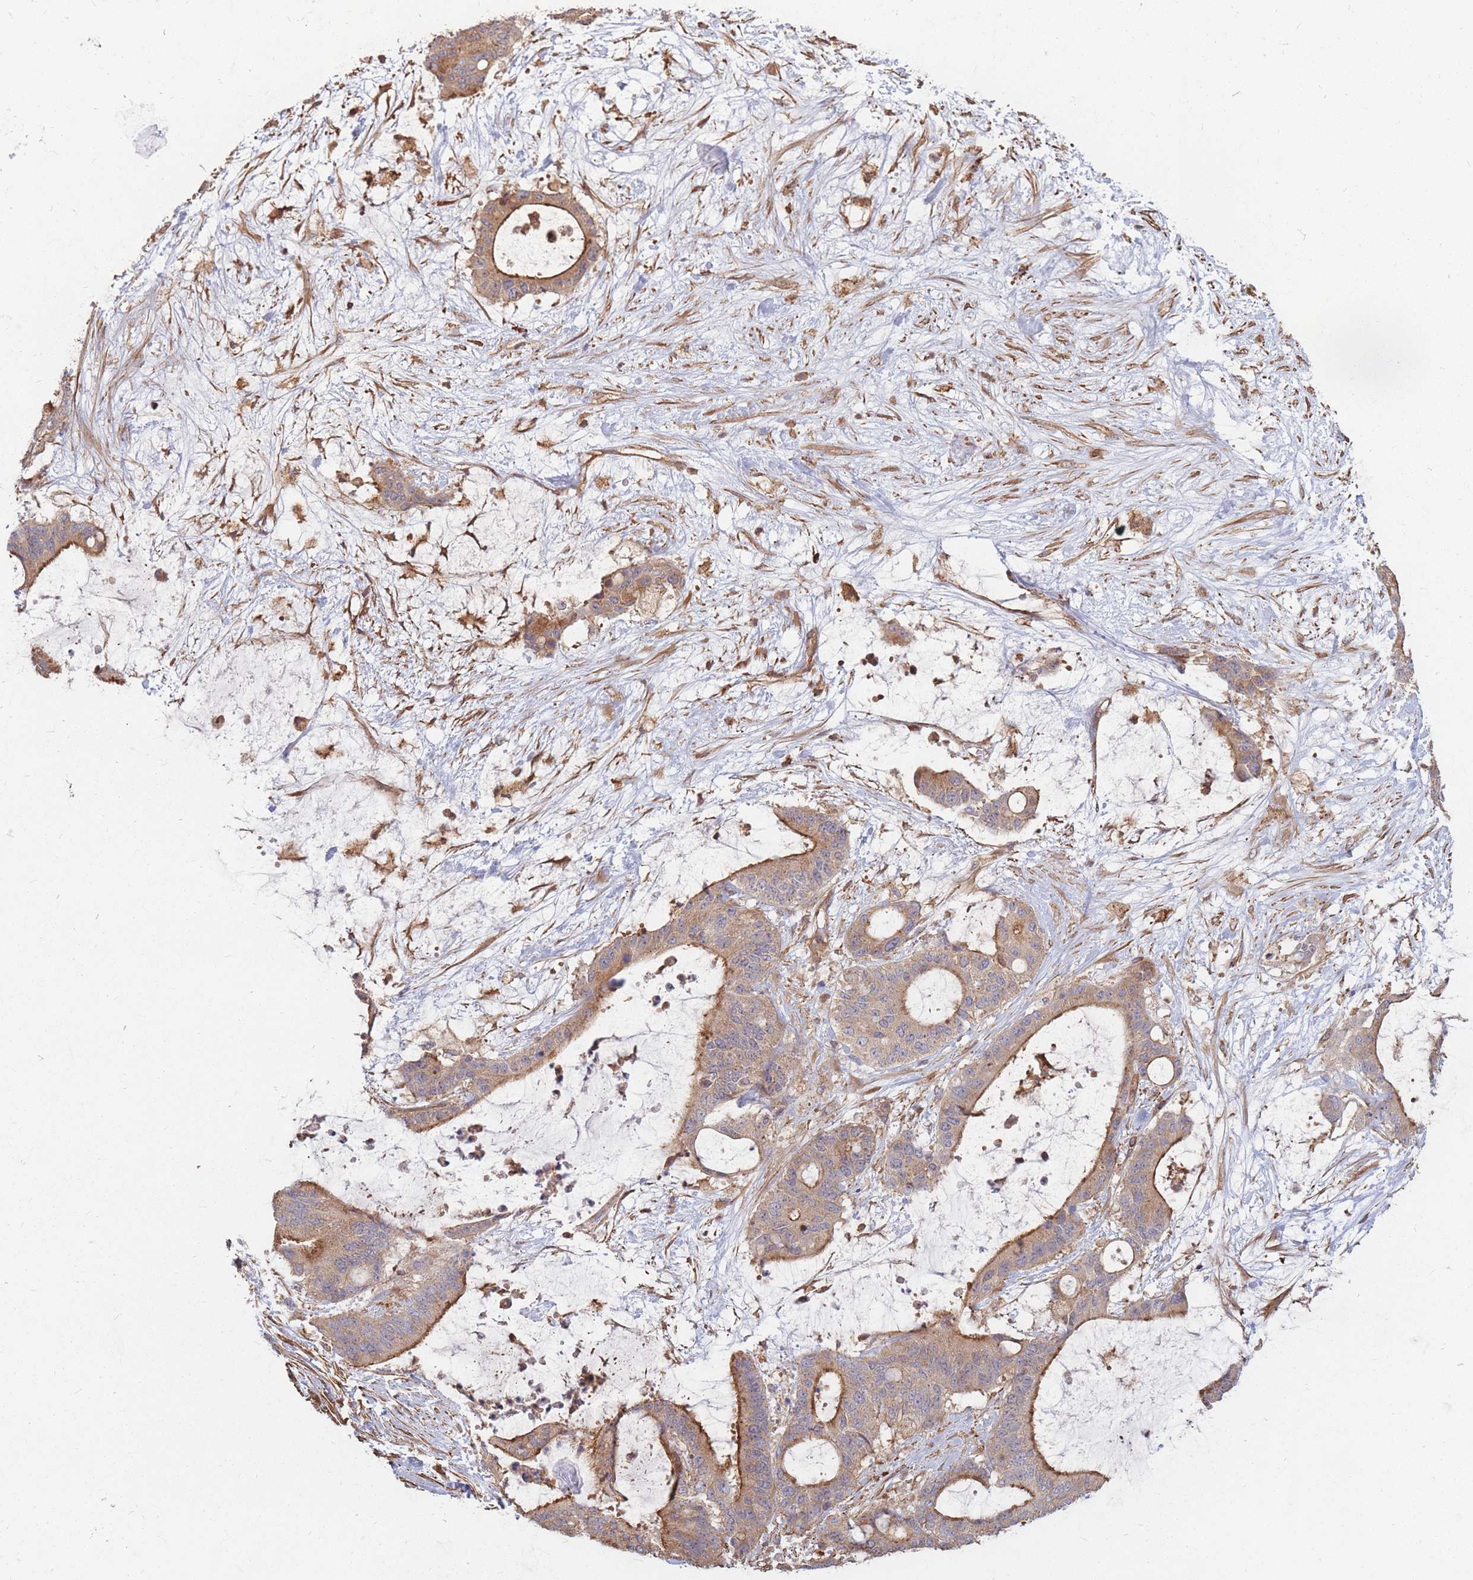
{"staining": {"intensity": "moderate", "quantity": "25%-75%", "location": "cytoplasmic/membranous"}, "tissue": "liver cancer", "cell_type": "Tumor cells", "image_type": "cancer", "snomed": [{"axis": "morphology", "description": "Normal tissue, NOS"}, {"axis": "morphology", "description": "Cholangiocarcinoma"}, {"axis": "topography", "description": "Liver"}, {"axis": "topography", "description": "Peripheral nerve tissue"}], "caption": "IHC histopathology image of human cholangiocarcinoma (liver) stained for a protein (brown), which shows medium levels of moderate cytoplasmic/membranous expression in about 25%-75% of tumor cells.", "gene": "RASSF2", "patient": {"sex": "female", "age": 73}}